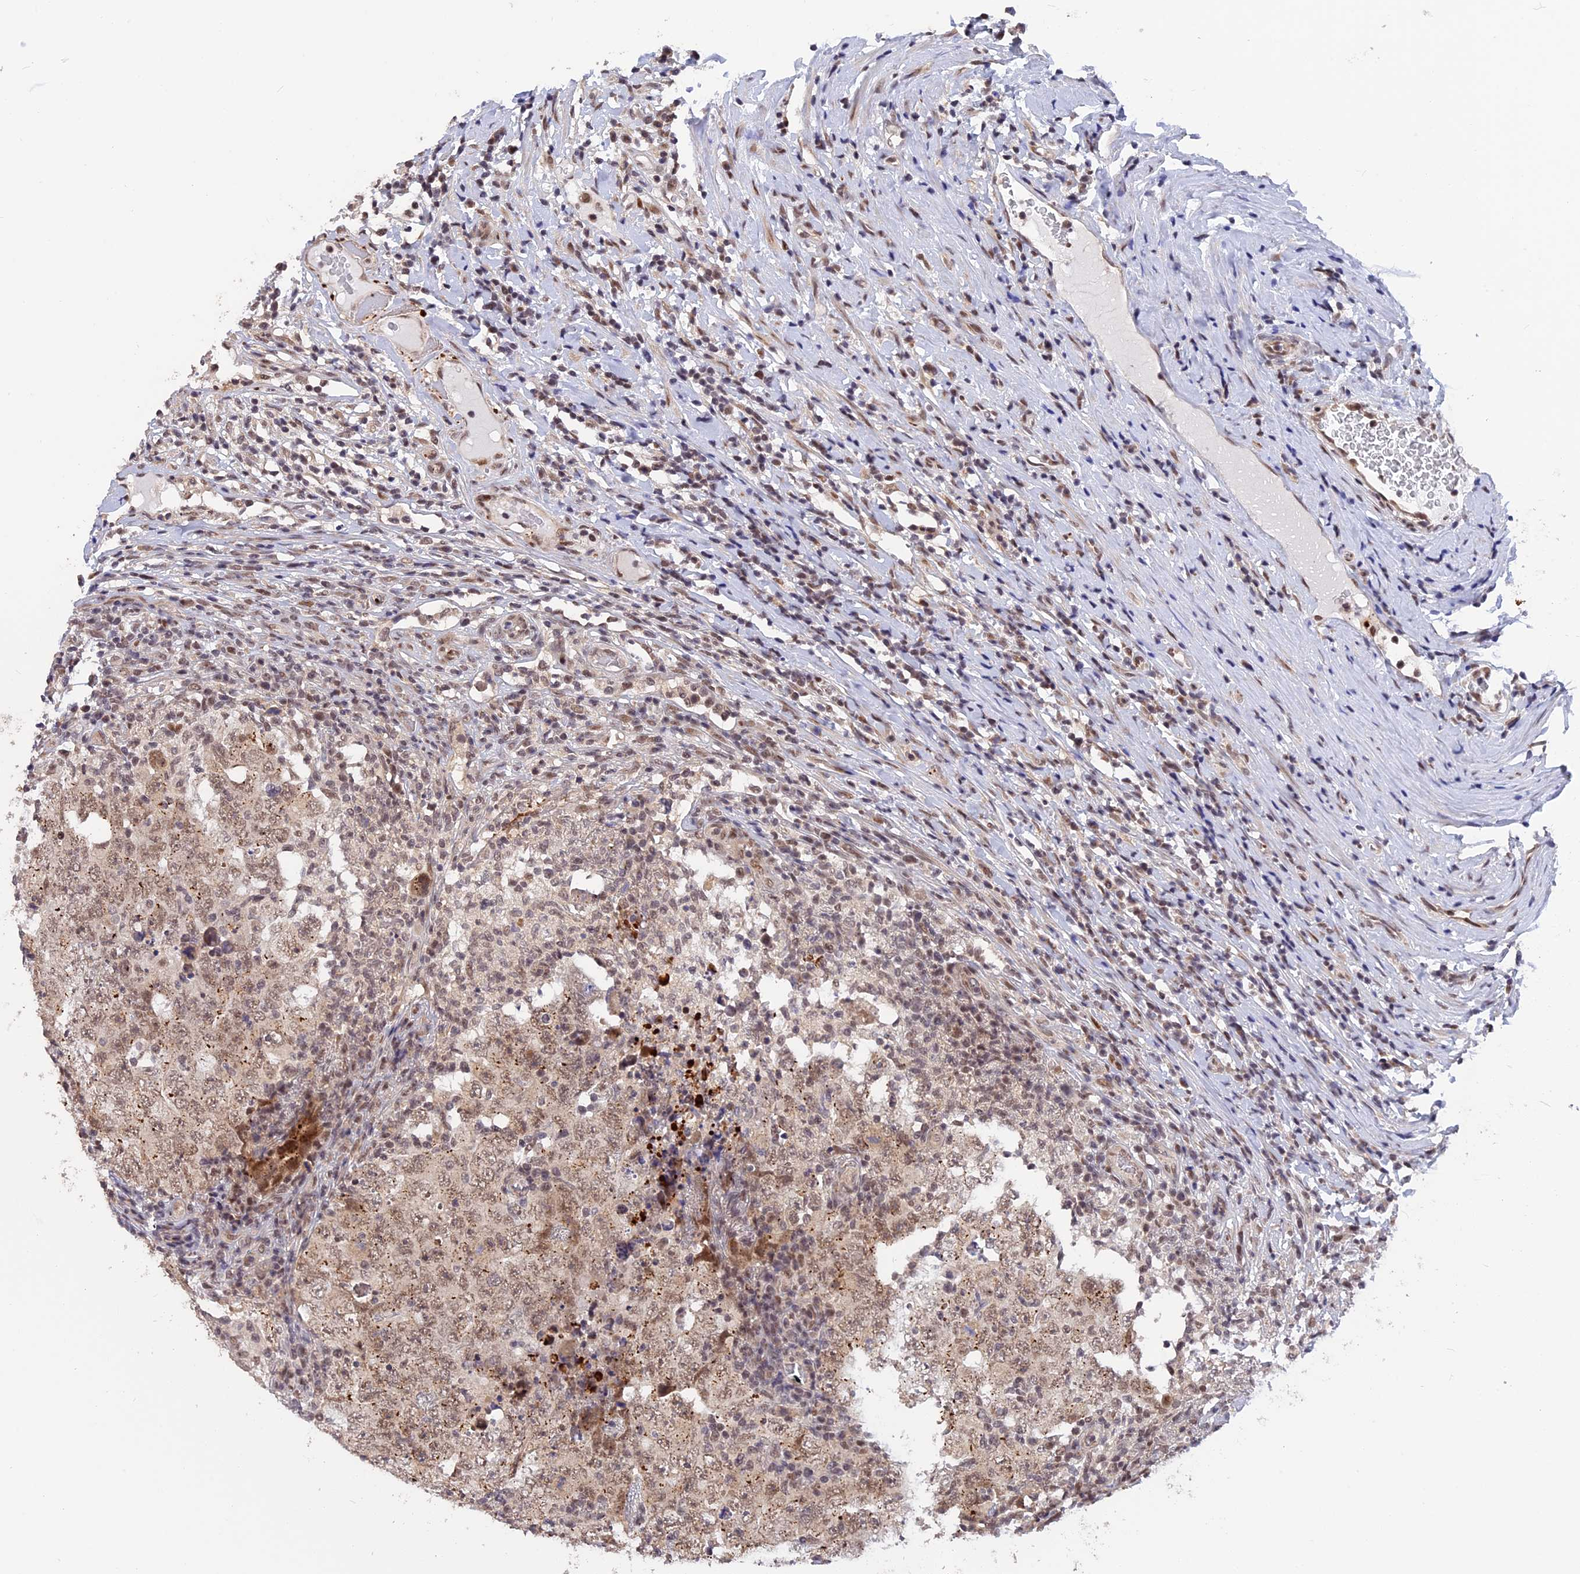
{"staining": {"intensity": "weak", "quantity": ">75%", "location": "nuclear"}, "tissue": "testis cancer", "cell_type": "Tumor cells", "image_type": "cancer", "snomed": [{"axis": "morphology", "description": "Carcinoma, Embryonal, NOS"}, {"axis": "topography", "description": "Testis"}], "caption": "A brown stain labels weak nuclear expression of a protein in human testis cancer (embryonal carcinoma) tumor cells.", "gene": "POLR2C", "patient": {"sex": "male", "age": 26}}